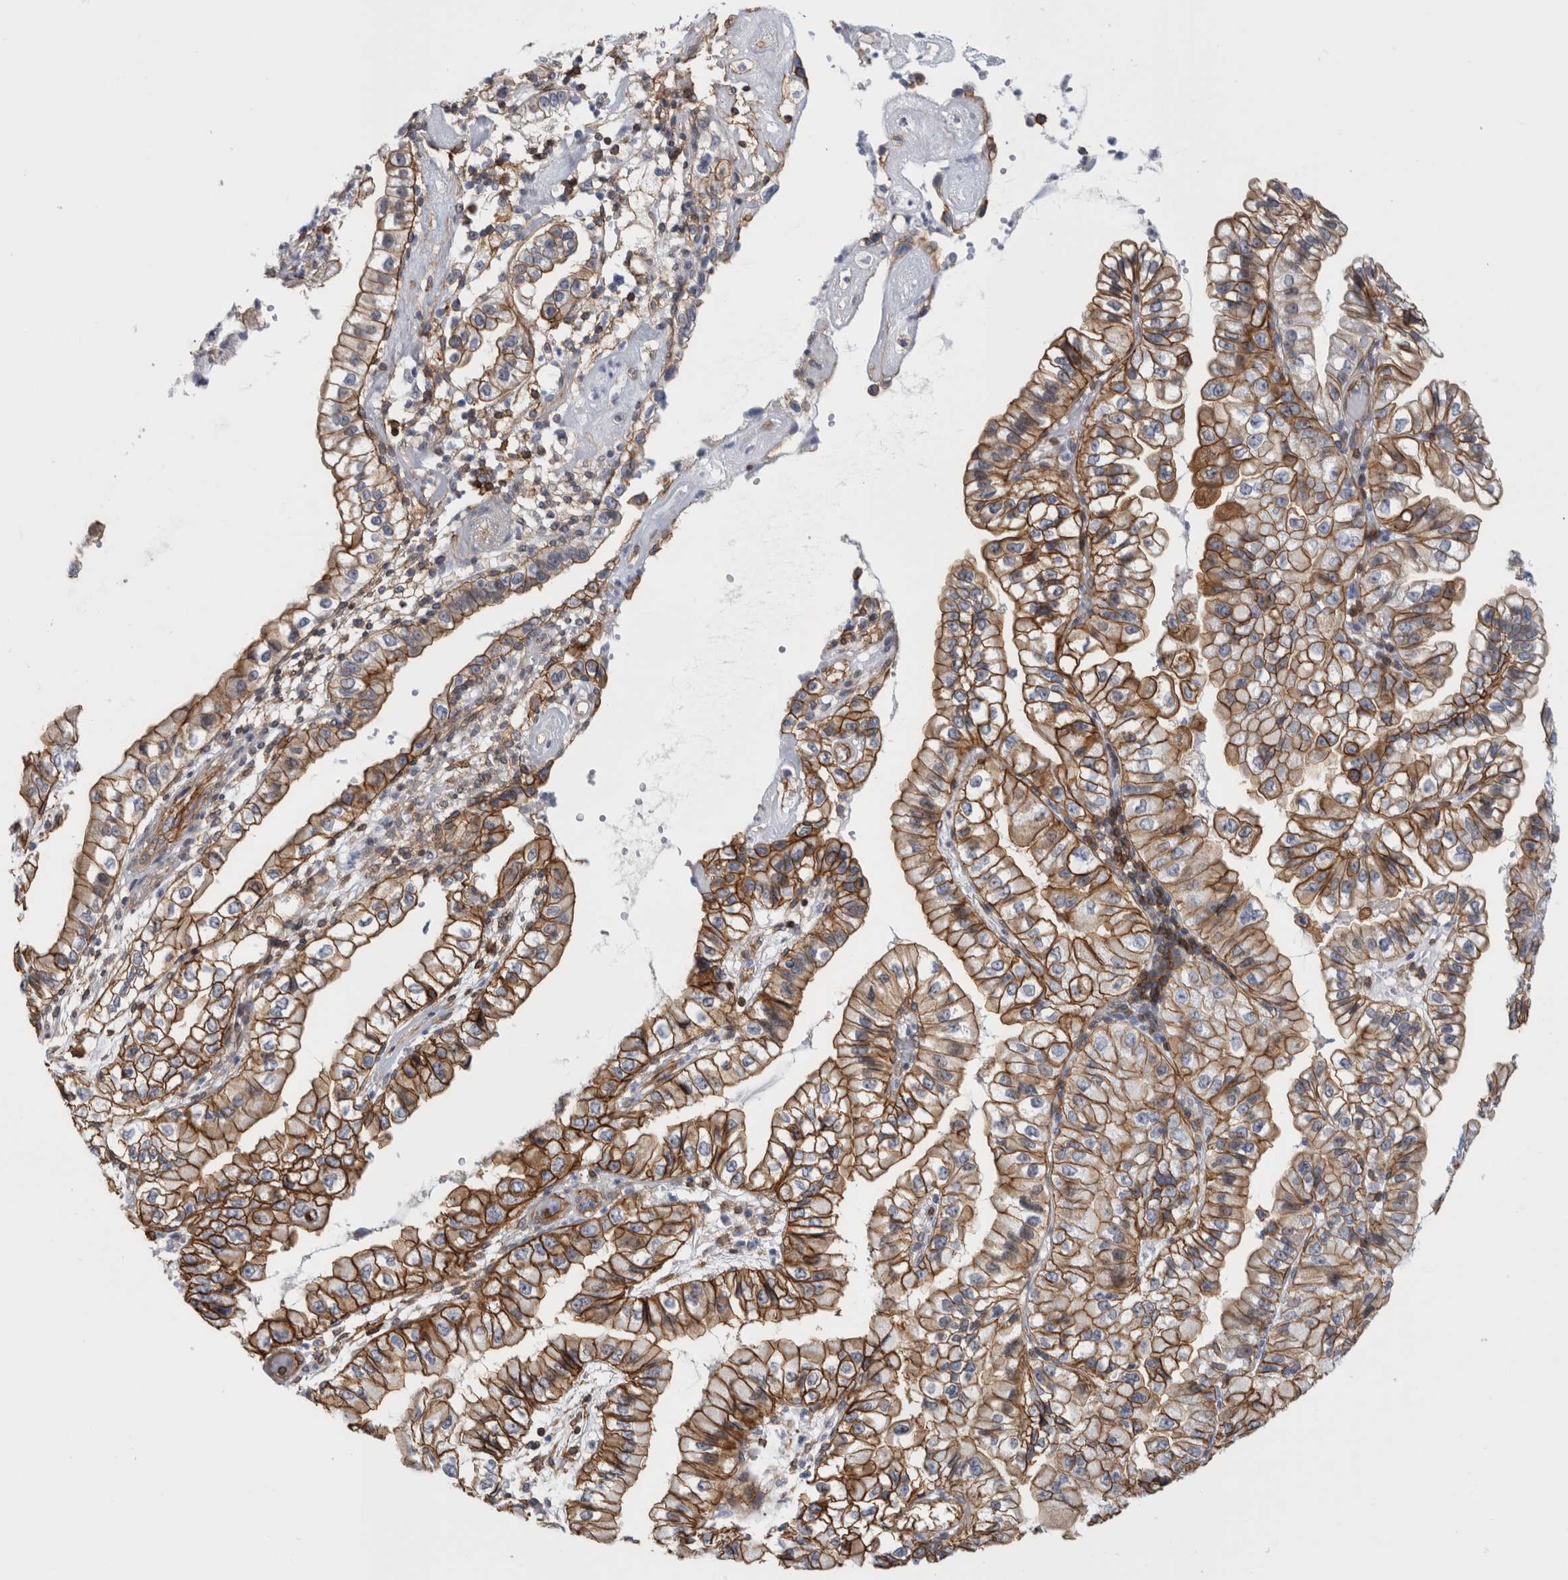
{"staining": {"intensity": "moderate", "quantity": ">75%", "location": "cytoplasmic/membranous"}, "tissue": "liver cancer", "cell_type": "Tumor cells", "image_type": "cancer", "snomed": [{"axis": "morphology", "description": "Cholangiocarcinoma"}, {"axis": "topography", "description": "Liver"}], "caption": "This is an image of IHC staining of cholangiocarcinoma (liver), which shows moderate positivity in the cytoplasmic/membranous of tumor cells.", "gene": "AHNAK", "patient": {"sex": "female", "age": 79}}